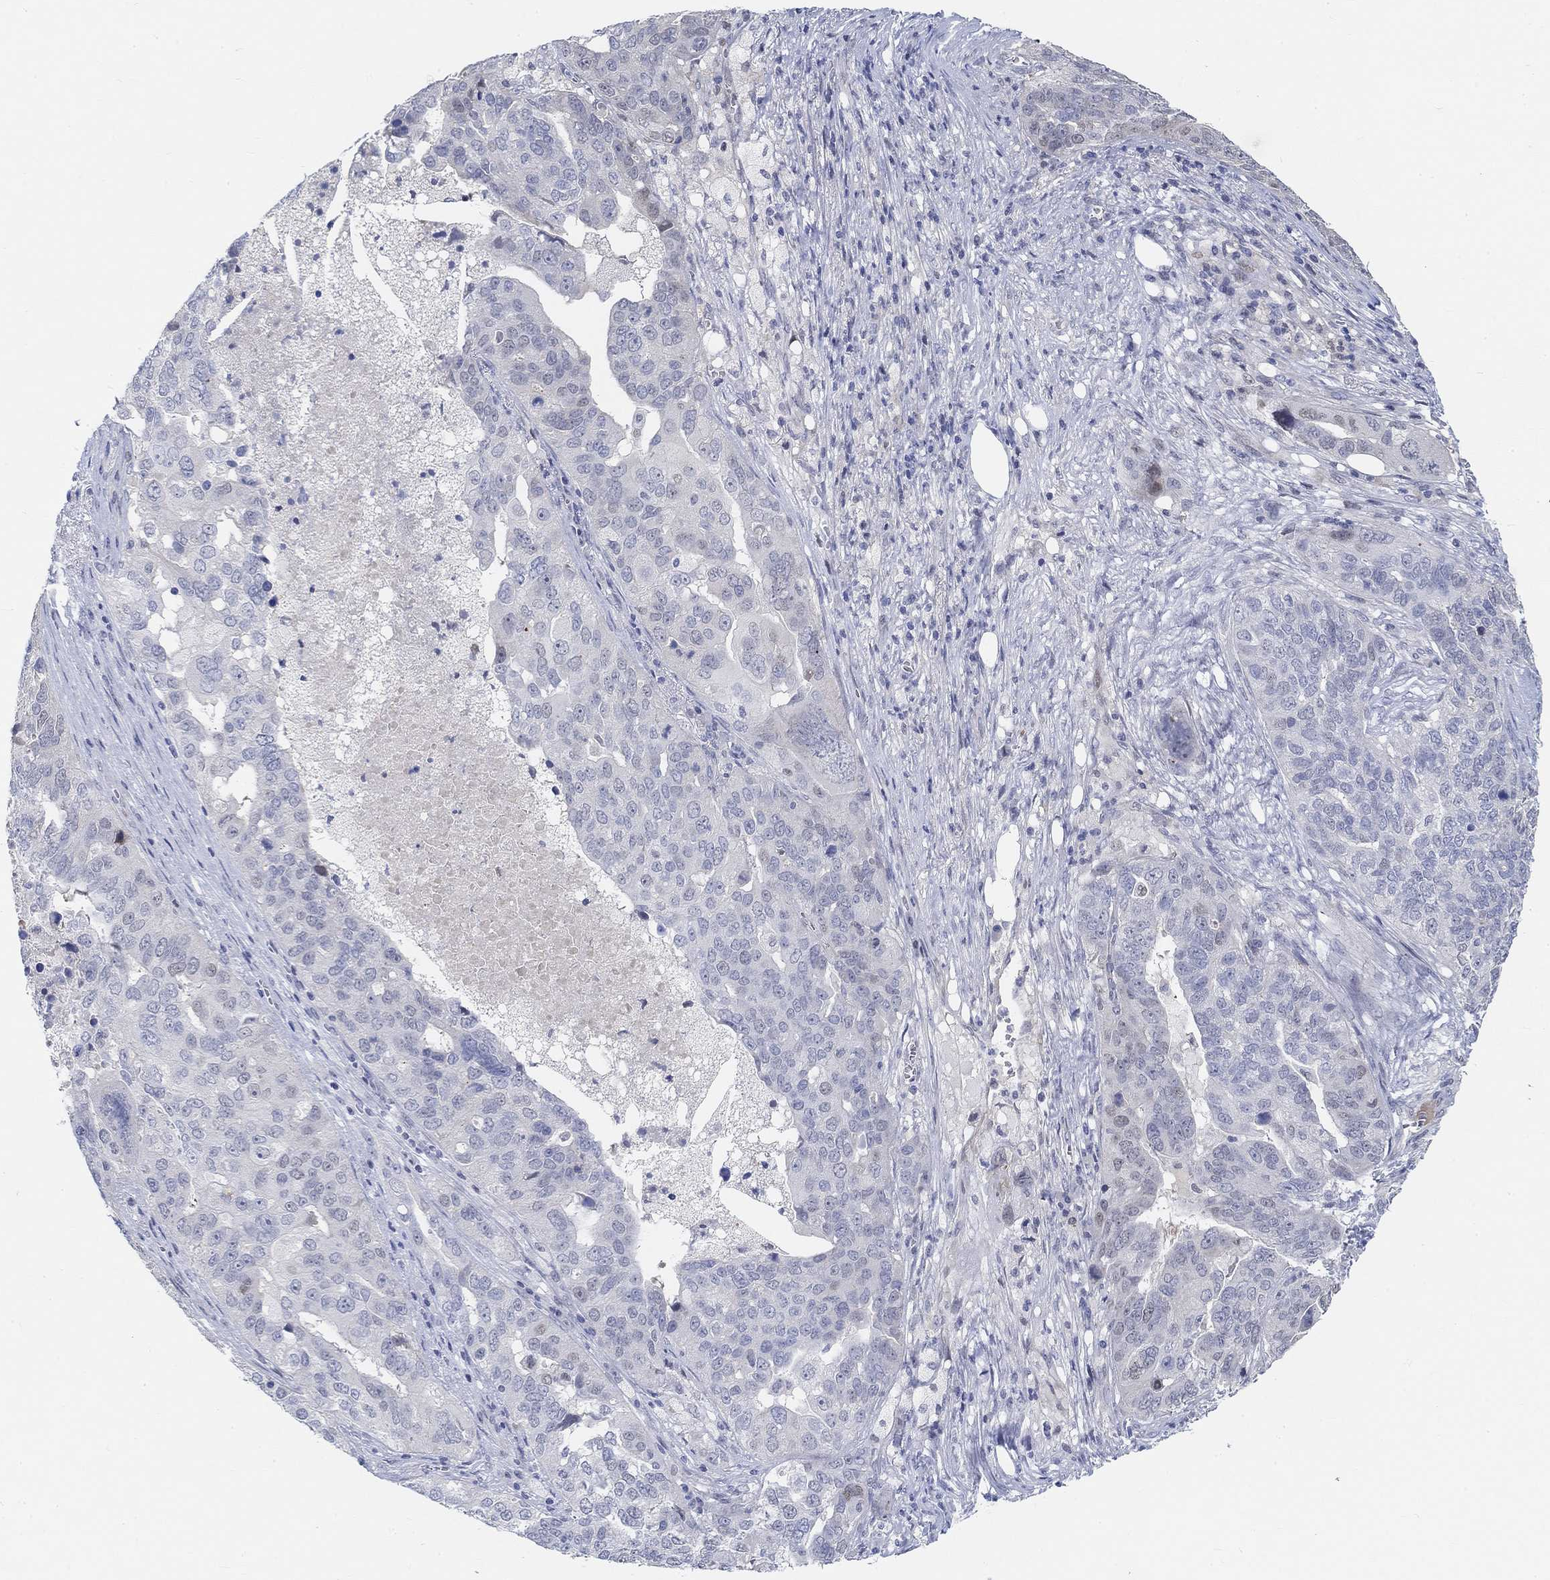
{"staining": {"intensity": "negative", "quantity": "none", "location": "none"}, "tissue": "ovarian cancer", "cell_type": "Tumor cells", "image_type": "cancer", "snomed": [{"axis": "morphology", "description": "Carcinoma, endometroid"}, {"axis": "topography", "description": "Soft tissue"}, {"axis": "topography", "description": "Ovary"}], "caption": "Endometroid carcinoma (ovarian) was stained to show a protein in brown. There is no significant positivity in tumor cells.", "gene": "SNTG2", "patient": {"sex": "female", "age": 52}}